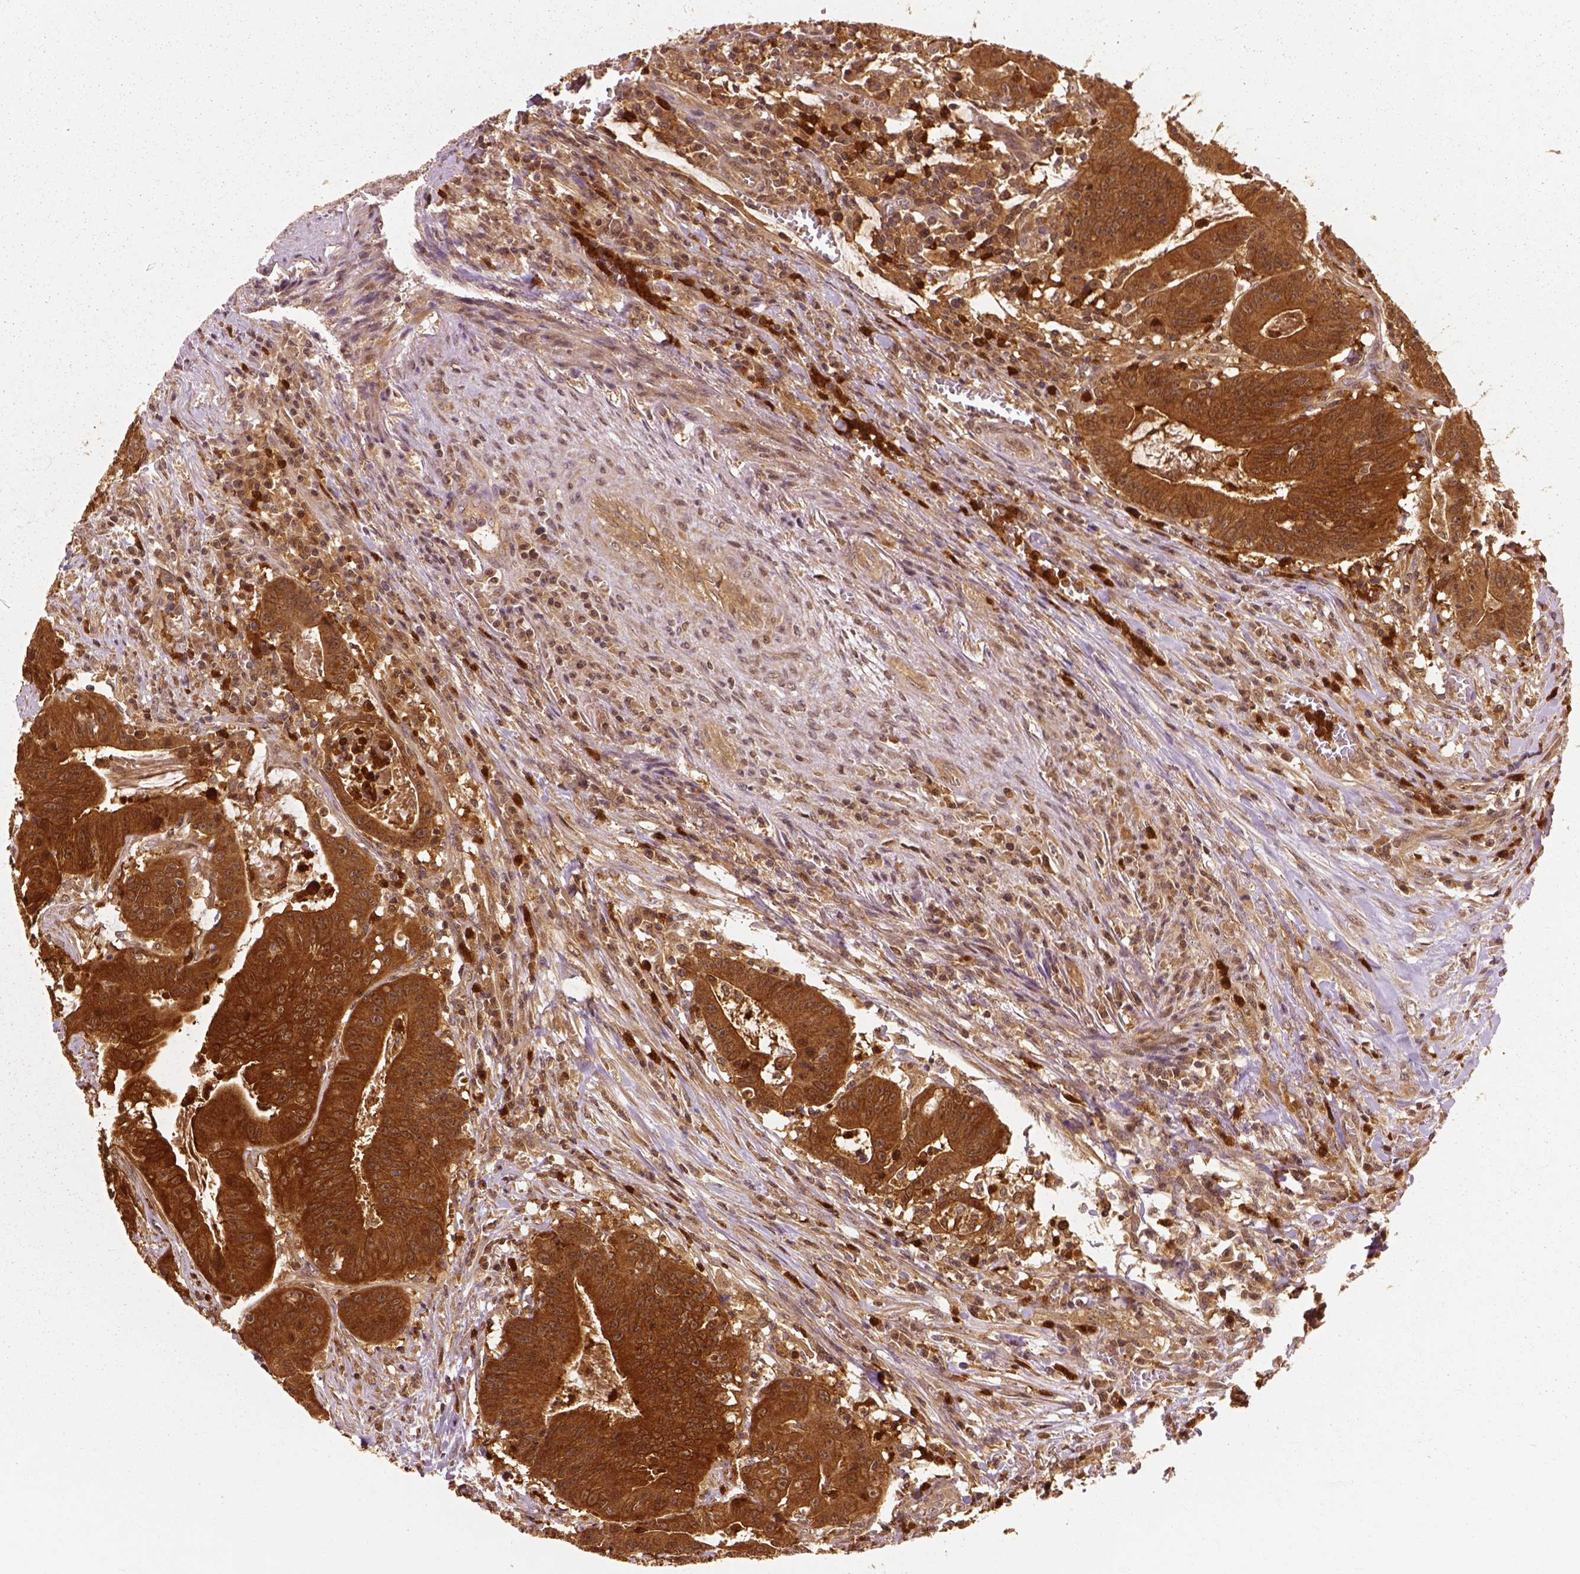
{"staining": {"intensity": "strong", "quantity": ">75%", "location": "cytoplasmic/membranous,nuclear"}, "tissue": "colorectal cancer", "cell_type": "Tumor cells", "image_type": "cancer", "snomed": [{"axis": "morphology", "description": "Adenocarcinoma, NOS"}, {"axis": "topography", "description": "Colon"}], "caption": "Immunohistochemical staining of colorectal cancer (adenocarcinoma) displays high levels of strong cytoplasmic/membranous and nuclear protein positivity in approximately >75% of tumor cells.", "gene": "GPI", "patient": {"sex": "male", "age": 33}}